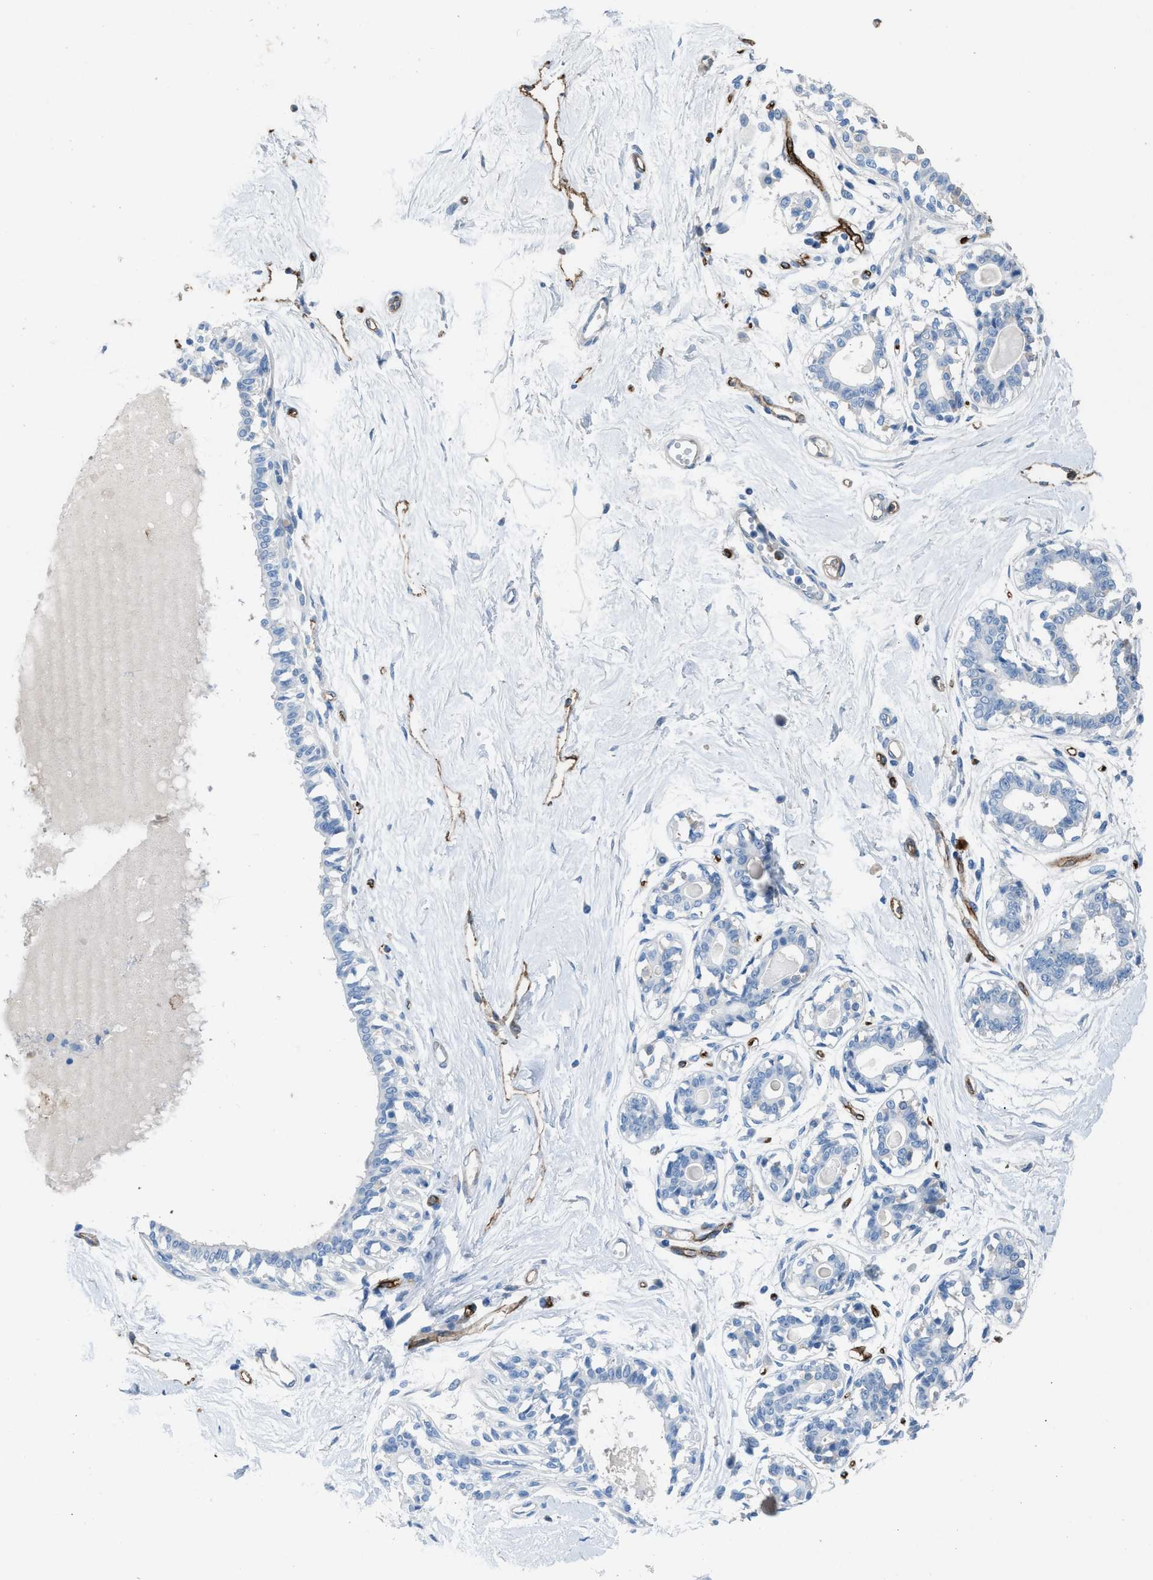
{"staining": {"intensity": "negative", "quantity": "none", "location": "none"}, "tissue": "breast", "cell_type": "Adipocytes", "image_type": "normal", "snomed": [{"axis": "morphology", "description": "Normal tissue, NOS"}, {"axis": "topography", "description": "Breast"}], "caption": "Breast stained for a protein using immunohistochemistry (IHC) displays no expression adipocytes.", "gene": "DYSF", "patient": {"sex": "female", "age": 45}}